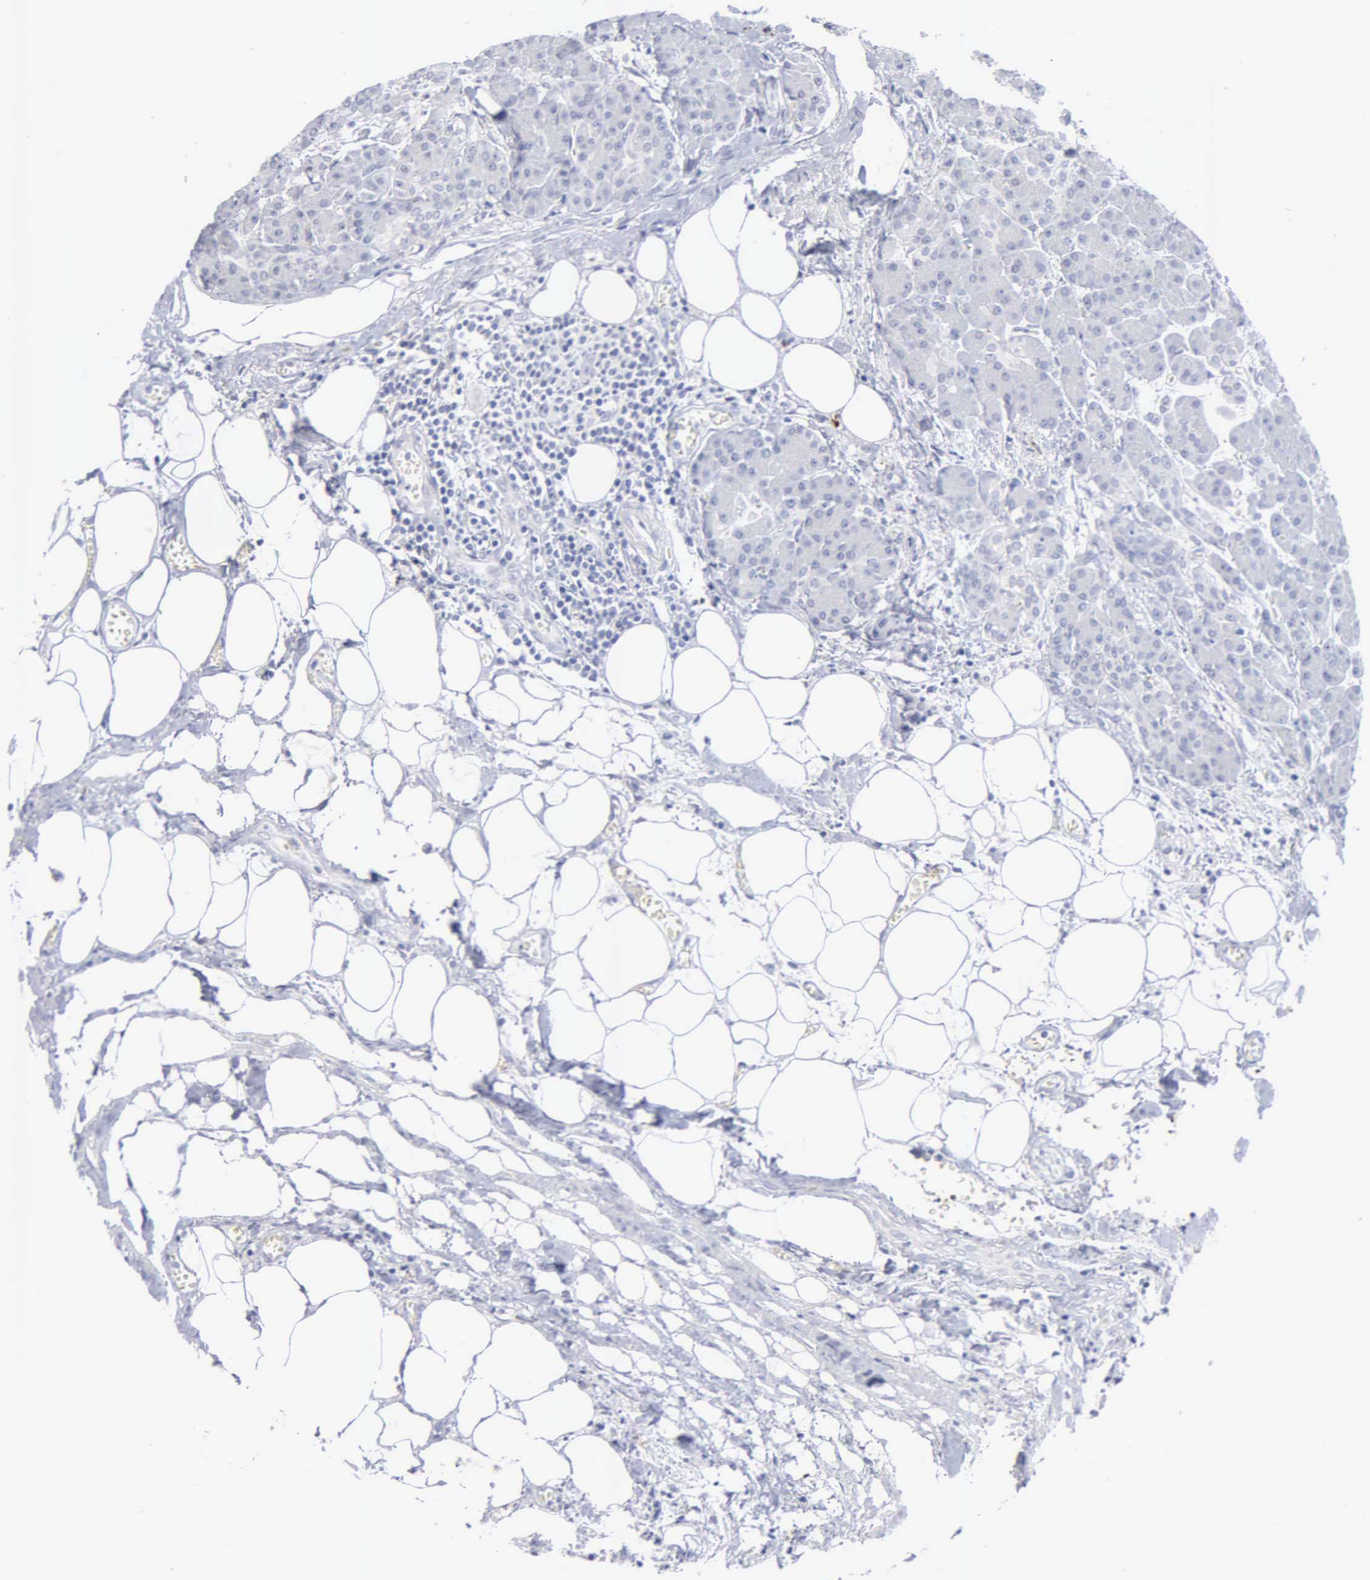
{"staining": {"intensity": "negative", "quantity": "none", "location": "none"}, "tissue": "pancreas", "cell_type": "Exocrine glandular cells", "image_type": "normal", "snomed": [{"axis": "morphology", "description": "Normal tissue, NOS"}, {"axis": "topography", "description": "Pancreas"}], "caption": "Image shows no significant protein expression in exocrine glandular cells of normal pancreas. Brightfield microscopy of IHC stained with DAB (3,3'-diaminobenzidine) (brown) and hematoxylin (blue), captured at high magnification.", "gene": "ASPHD2", "patient": {"sex": "male", "age": 73}}